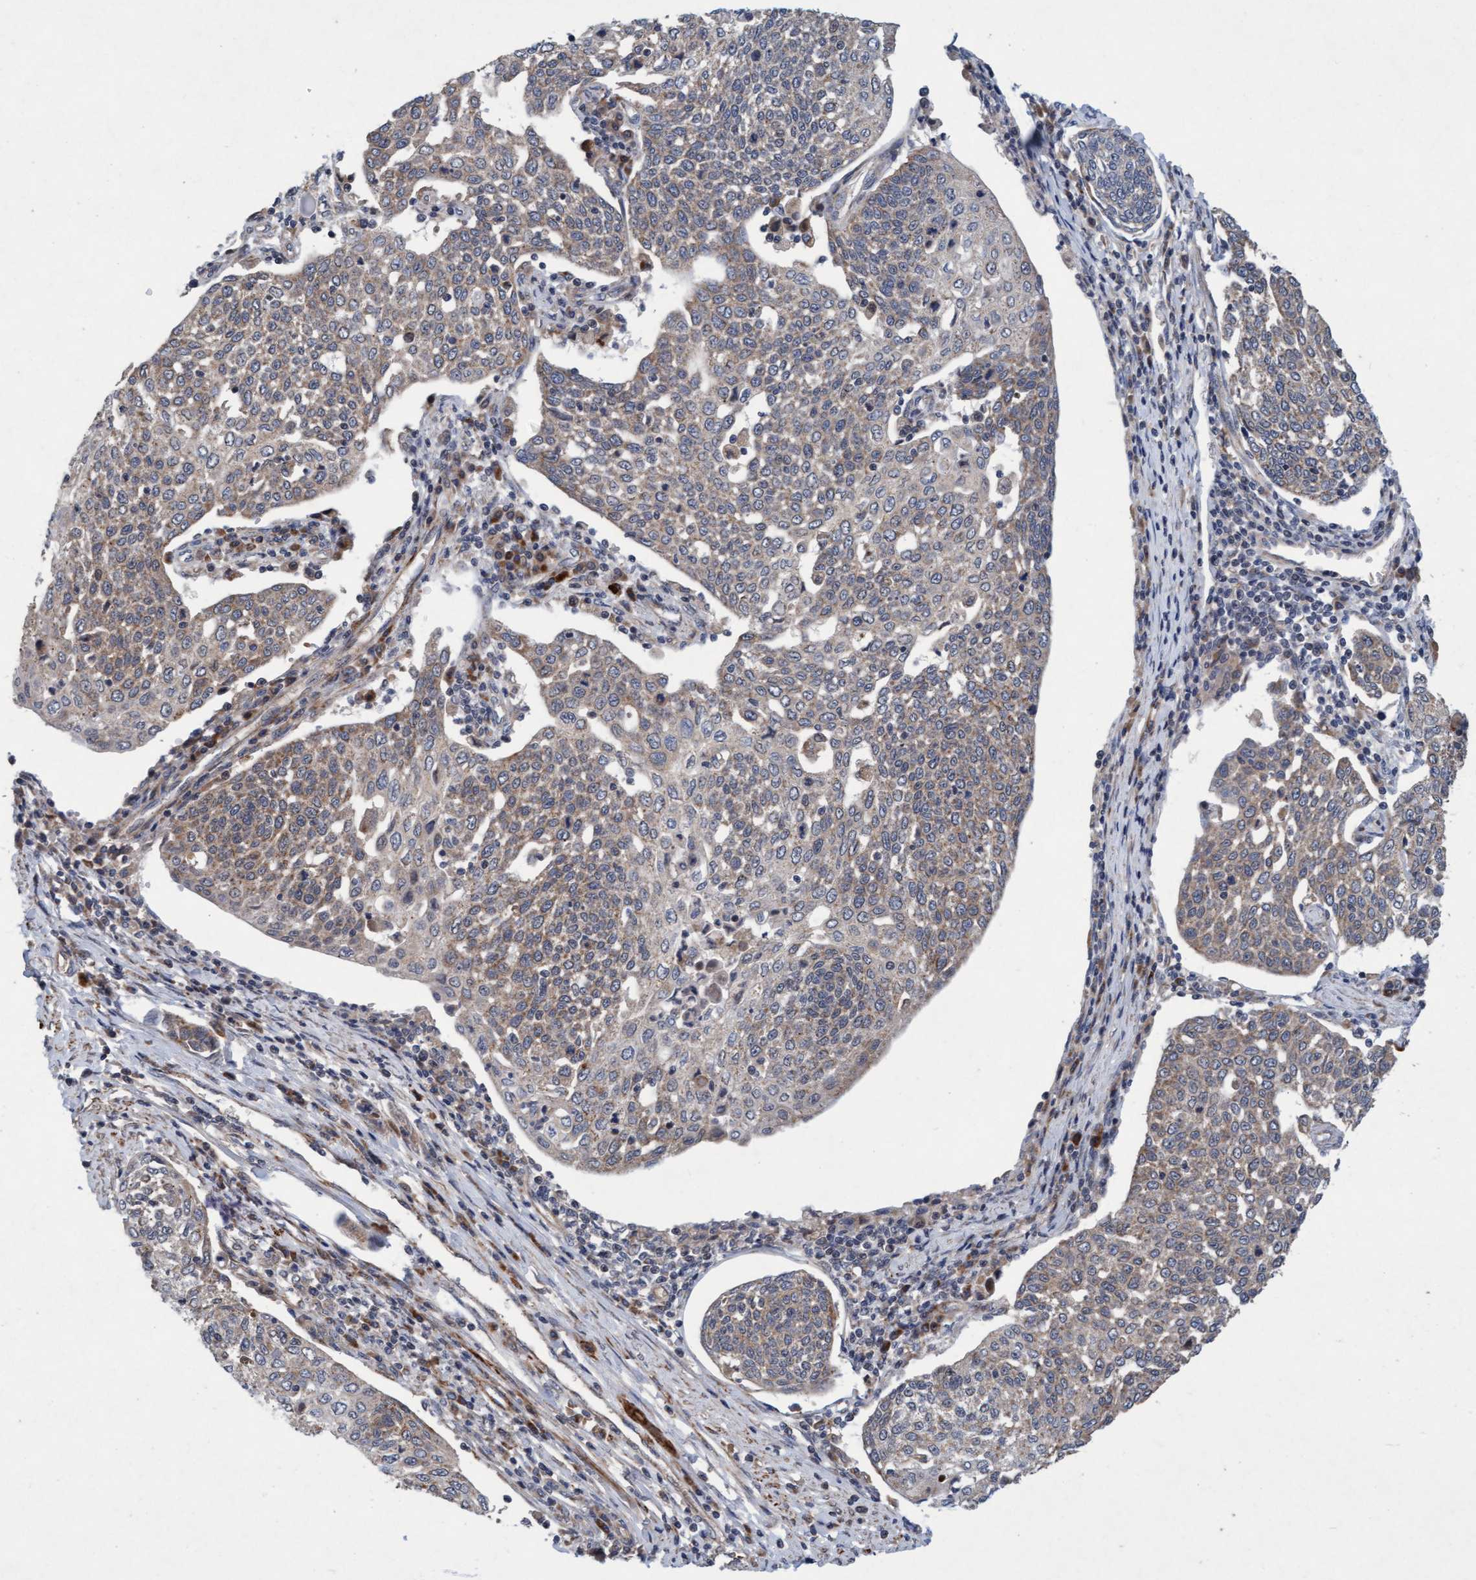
{"staining": {"intensity": "weak", "quantity": ">75%", "location": "cytoplasmic/membranous"}, "tissue": "cervical cancer", "cell_type": "Tumor cells", "image_type": "cancer", "snomed": [{"axis": "morphology", "description": "Squamous cell carcinoma, NOS"}, {"axis": "topography", "description": "Cervix"}], "caption": "There is low levels of weak cytoplasmic/membranous staining in tumor cells of squamous cell carcinoma (cervical), as demonstrated by immunohistochemical staining (brown color).", "gene": "TMEM70", "patient": {"sex": "female", "age": 34}}